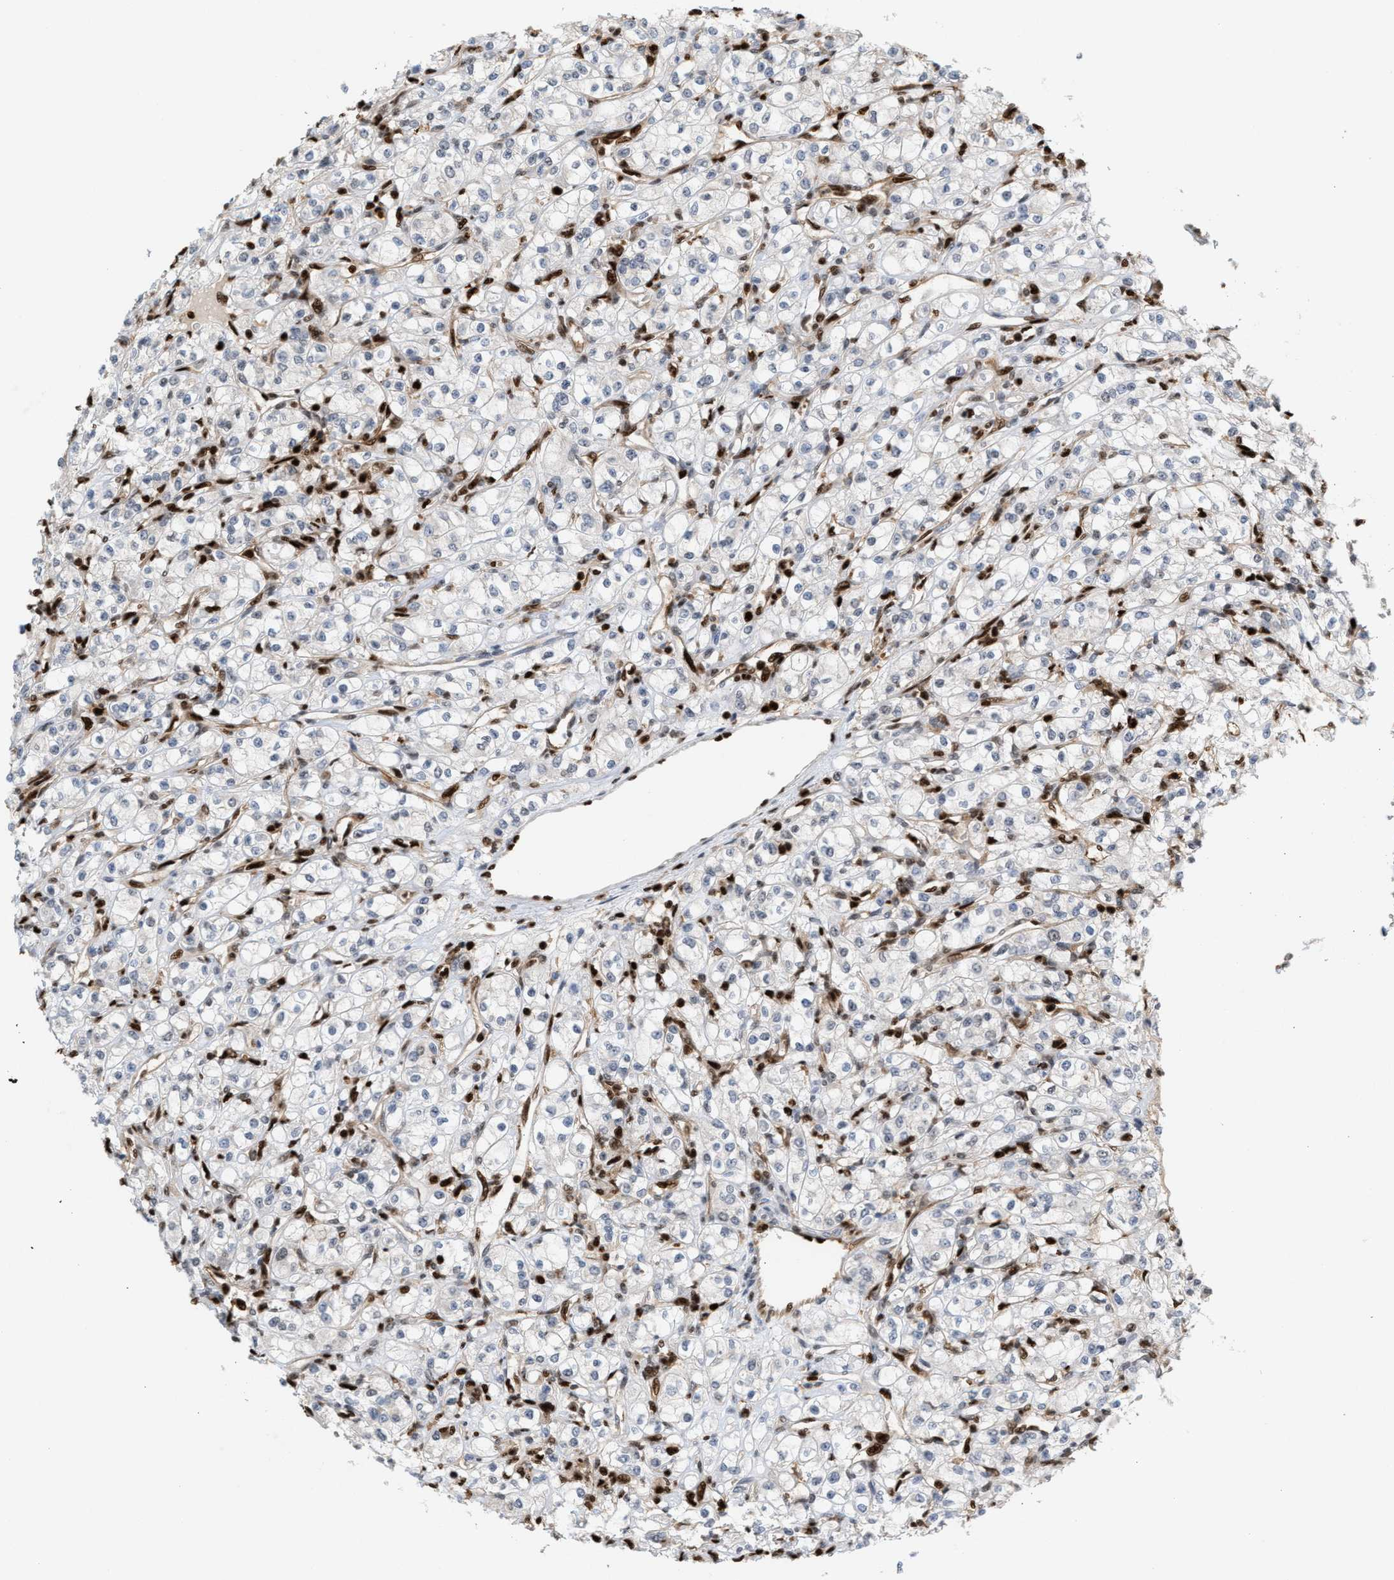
{"staining": {"intensity": "strong", "quantity": "<25%", "location": "nuclear"}, "tissue": "renal cancer", "cell_type": "Tumor cells", "image_type": "cancer", "snomed": [{"axis": "morphology", "description": "Adenocarcinoma, NOS"}, {"axis": "topography", "description": "Kidney"}], "caption": "Human adenocarcinoma (renal) stained with a protein marker exhibits strong staining in tumor cells.", "gene": "RNASEK-C17orf49", "patient": {"sex": "male", "age": 77}}